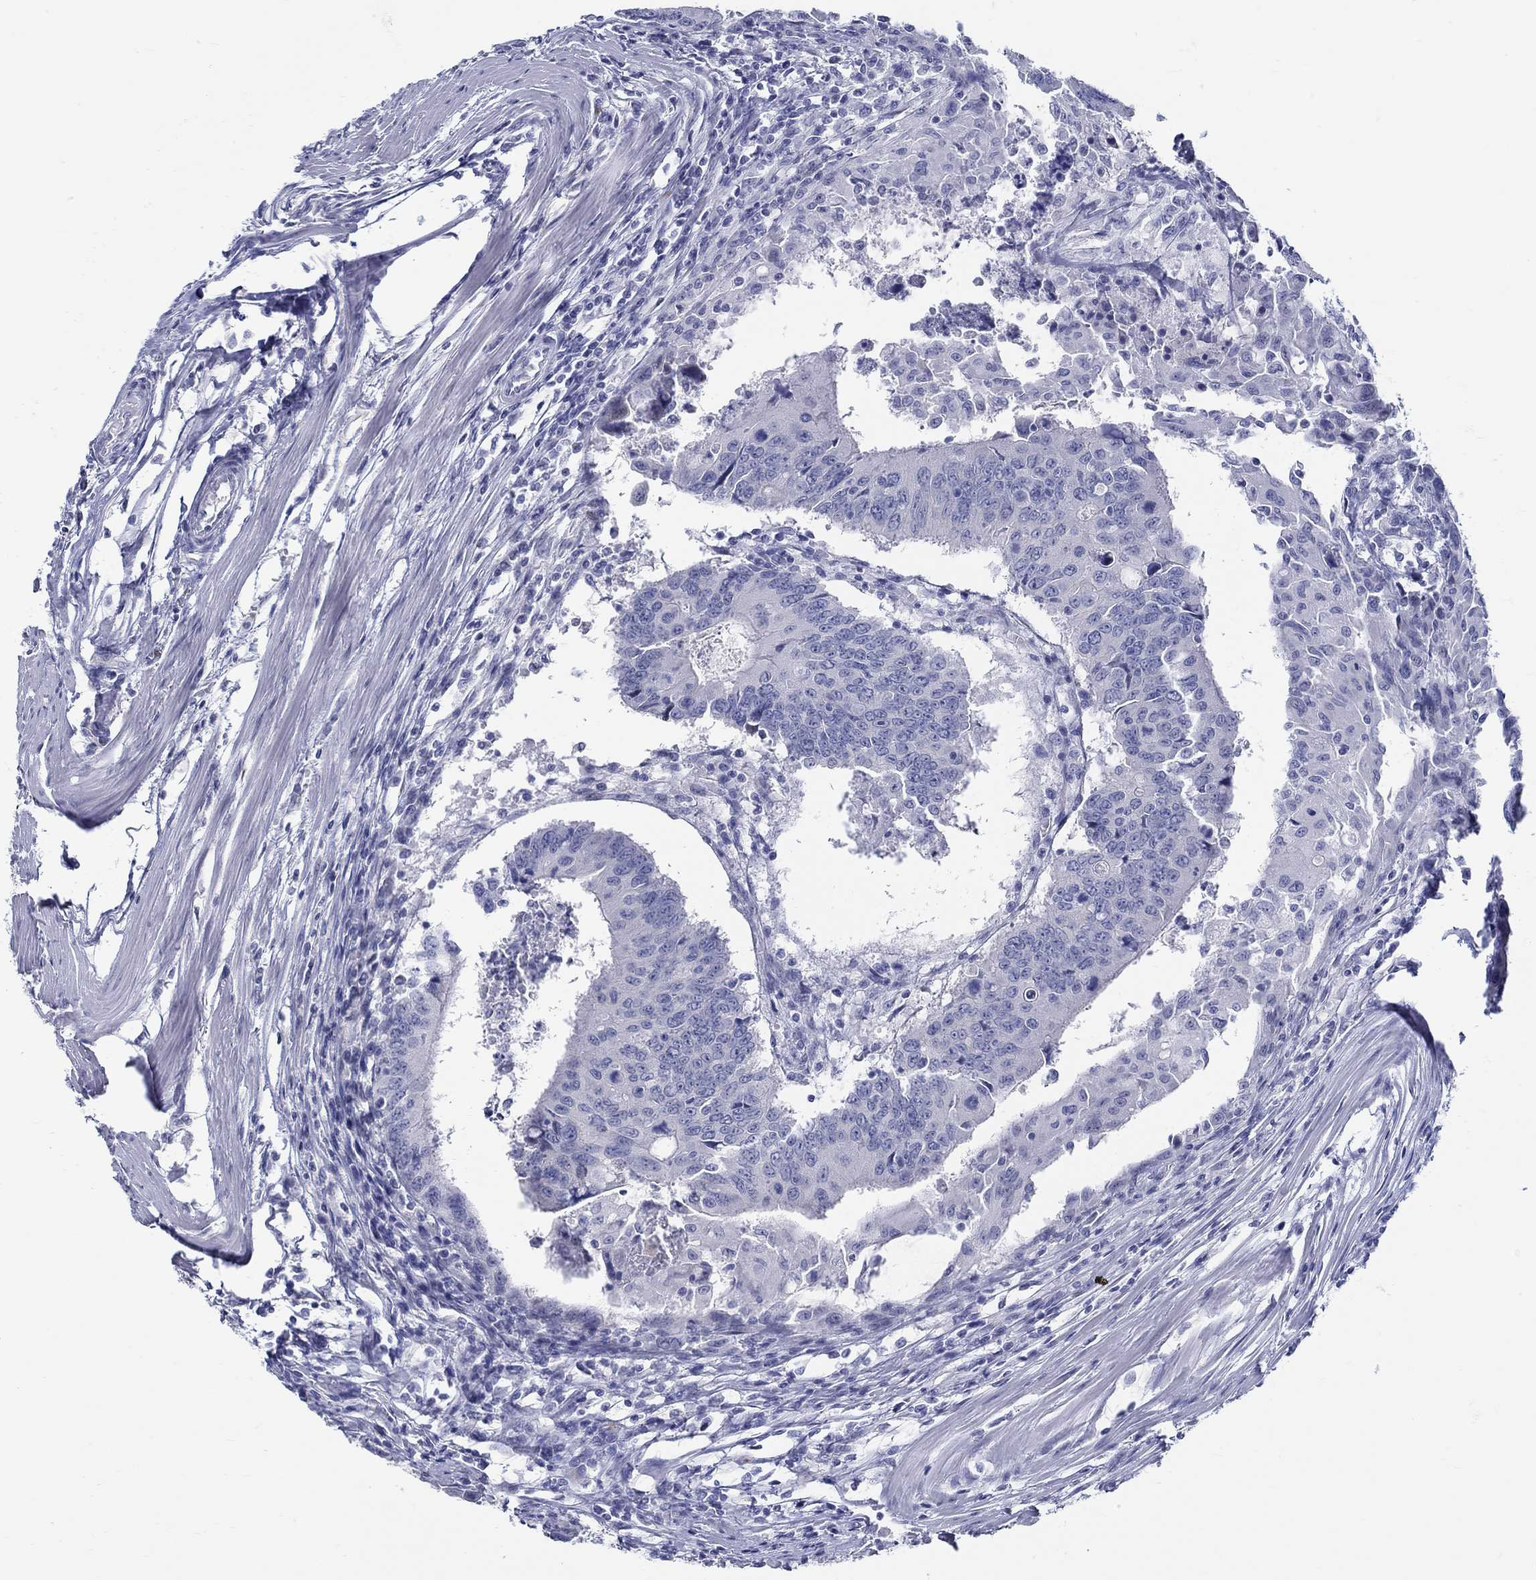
{"staining": {"intensity": "negative", "quantity": "none", "location": "none"}, "tissue": "colorectal cancer", "cell_type": "Tumor cells", "image_type": "cancer", "snomed": [{"axis": "morphology", "description": "Adenocarcinoma, NOS"}, {"axis": "topography", "description": "Rectum"}], "caption": "The histopathology image reveals no significant expression in tumor cells of colorectal adenocarcinoma.", "gene": "CRYGS", "patient": {"sex": "male", "age": 67}}